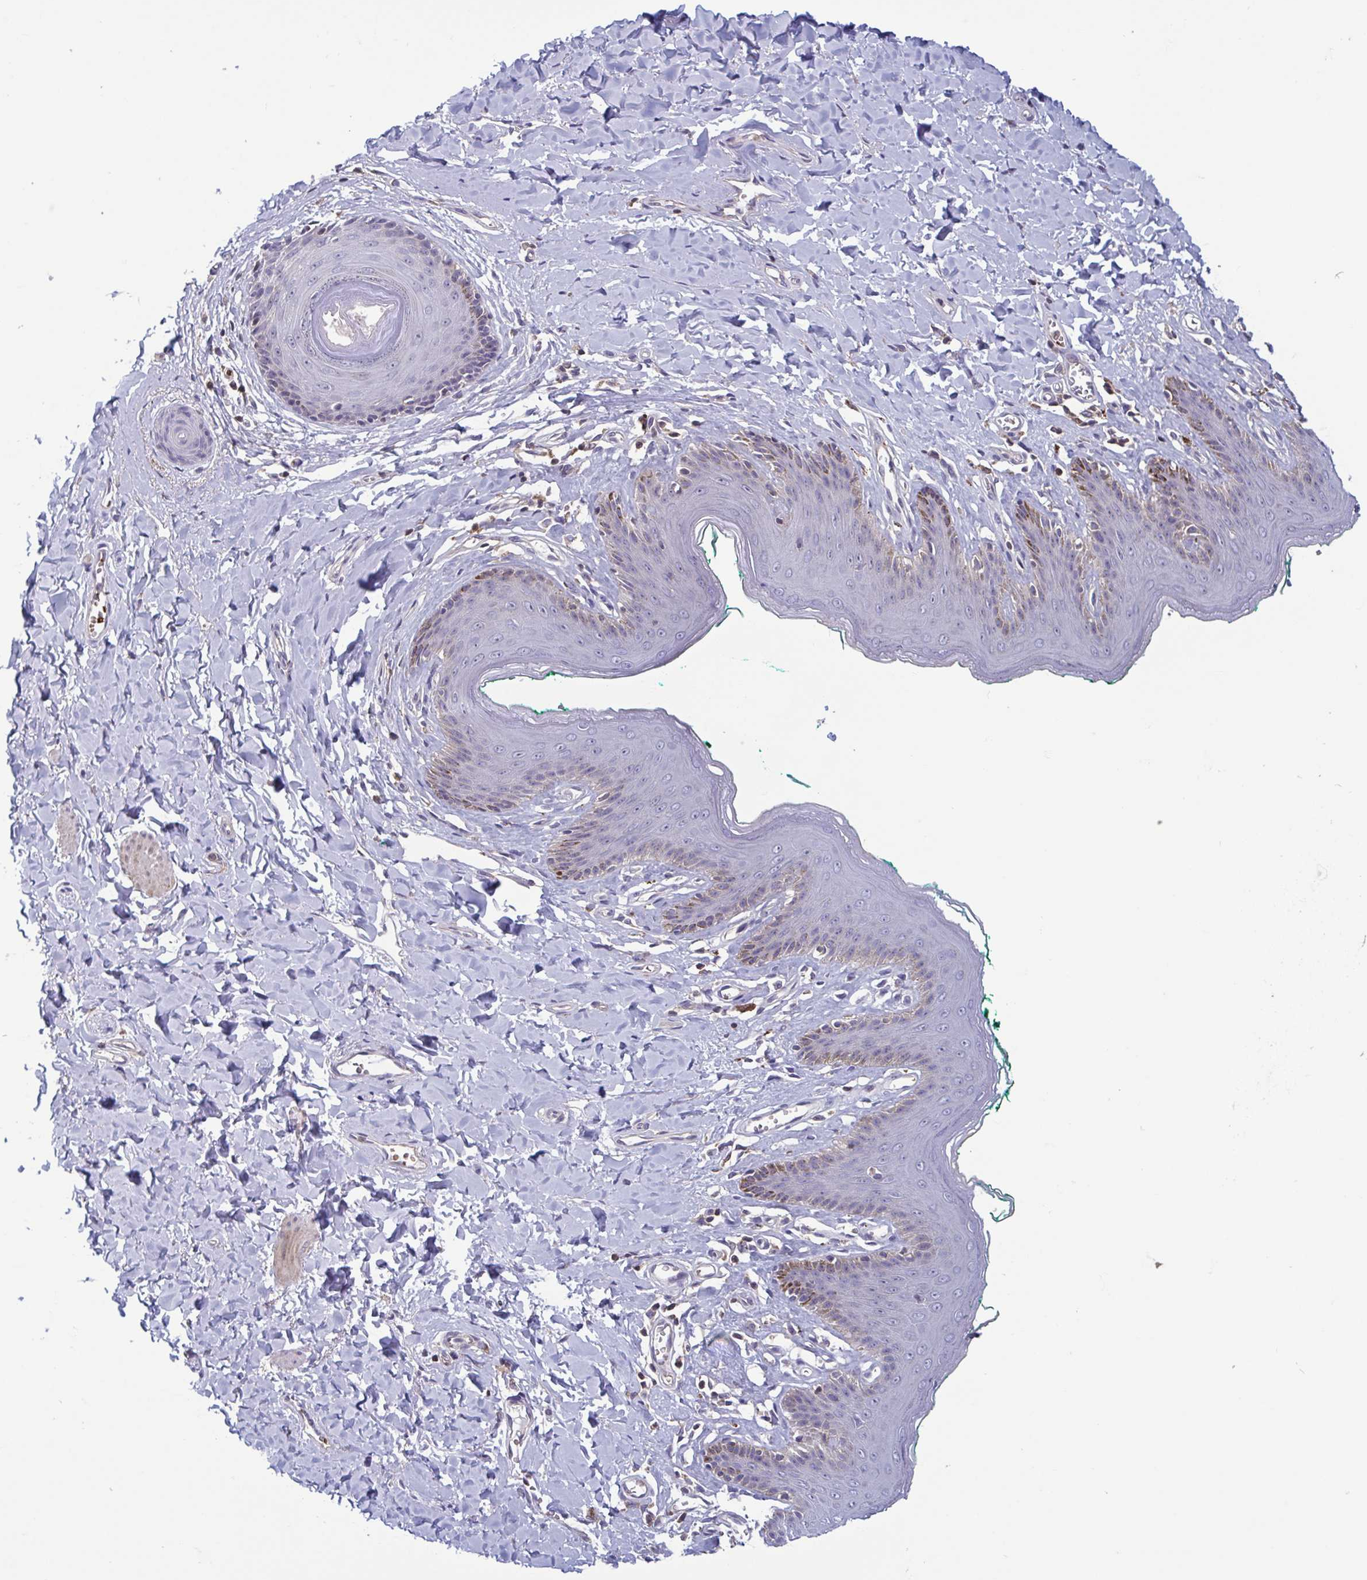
{"staining": {"intensity": "weak", "quantity": "<25%", "location": "cytoplasmic/membranous"}, "tissue": "skin", "cell_type": "Epidermal cells", "image_type": "normal", "snomed": [{"axis": "morphology", "description": "Normal tissue, NOS"}, {"axis": "topography", "description": "Vulva"}, {"axis": "topography", "description": "Peripheral nerve tissue"}], "caption": "This is a photomicrograph of immunohistochemistry (IHC) staining of normal skin, which shows no staining in epidermal cells. Nuclei are stained in blue.", "gene": "LRRC38", "patient": {"sex": "female", "age": 66}}